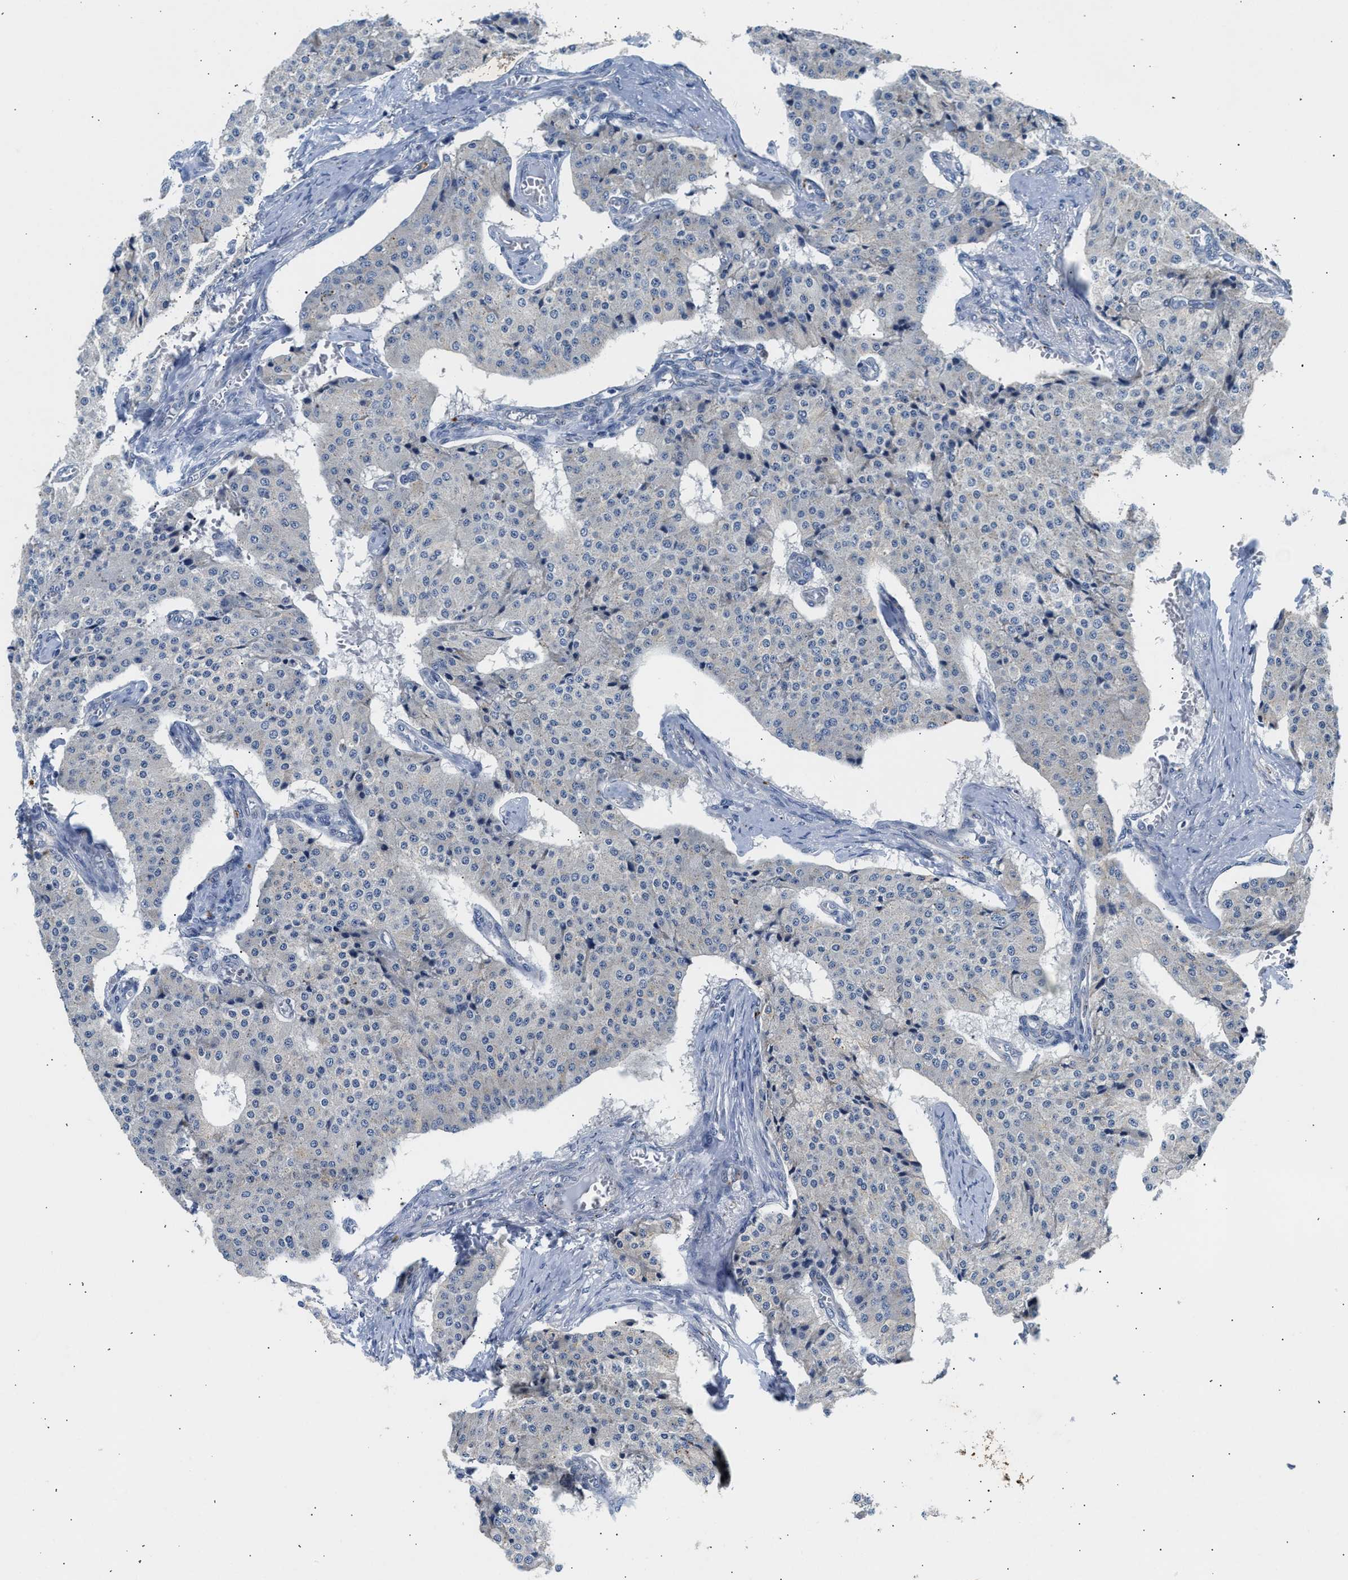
{"staining": {"intensity": "negative", "quantity": "none", "location": "none"}, "tissue": "carcinoid", "cell_type": "Tumor cells", "image_type": "cancer", "snomed": [{"axis": "morphology", "description": "Carcinoid, malignant, NOS"}, {"axis": "topography", "description": "Colon"}], "caption": "Immunohistochemistry of carcinoid (malignant) reveals no staining in tumor cells. (DAB (3,3'-diaminobenzidine) immunohistochemistry (IHC), high magnification).", "gene": "PPM1L", "patient": {"sex": "female", "age": 52}}